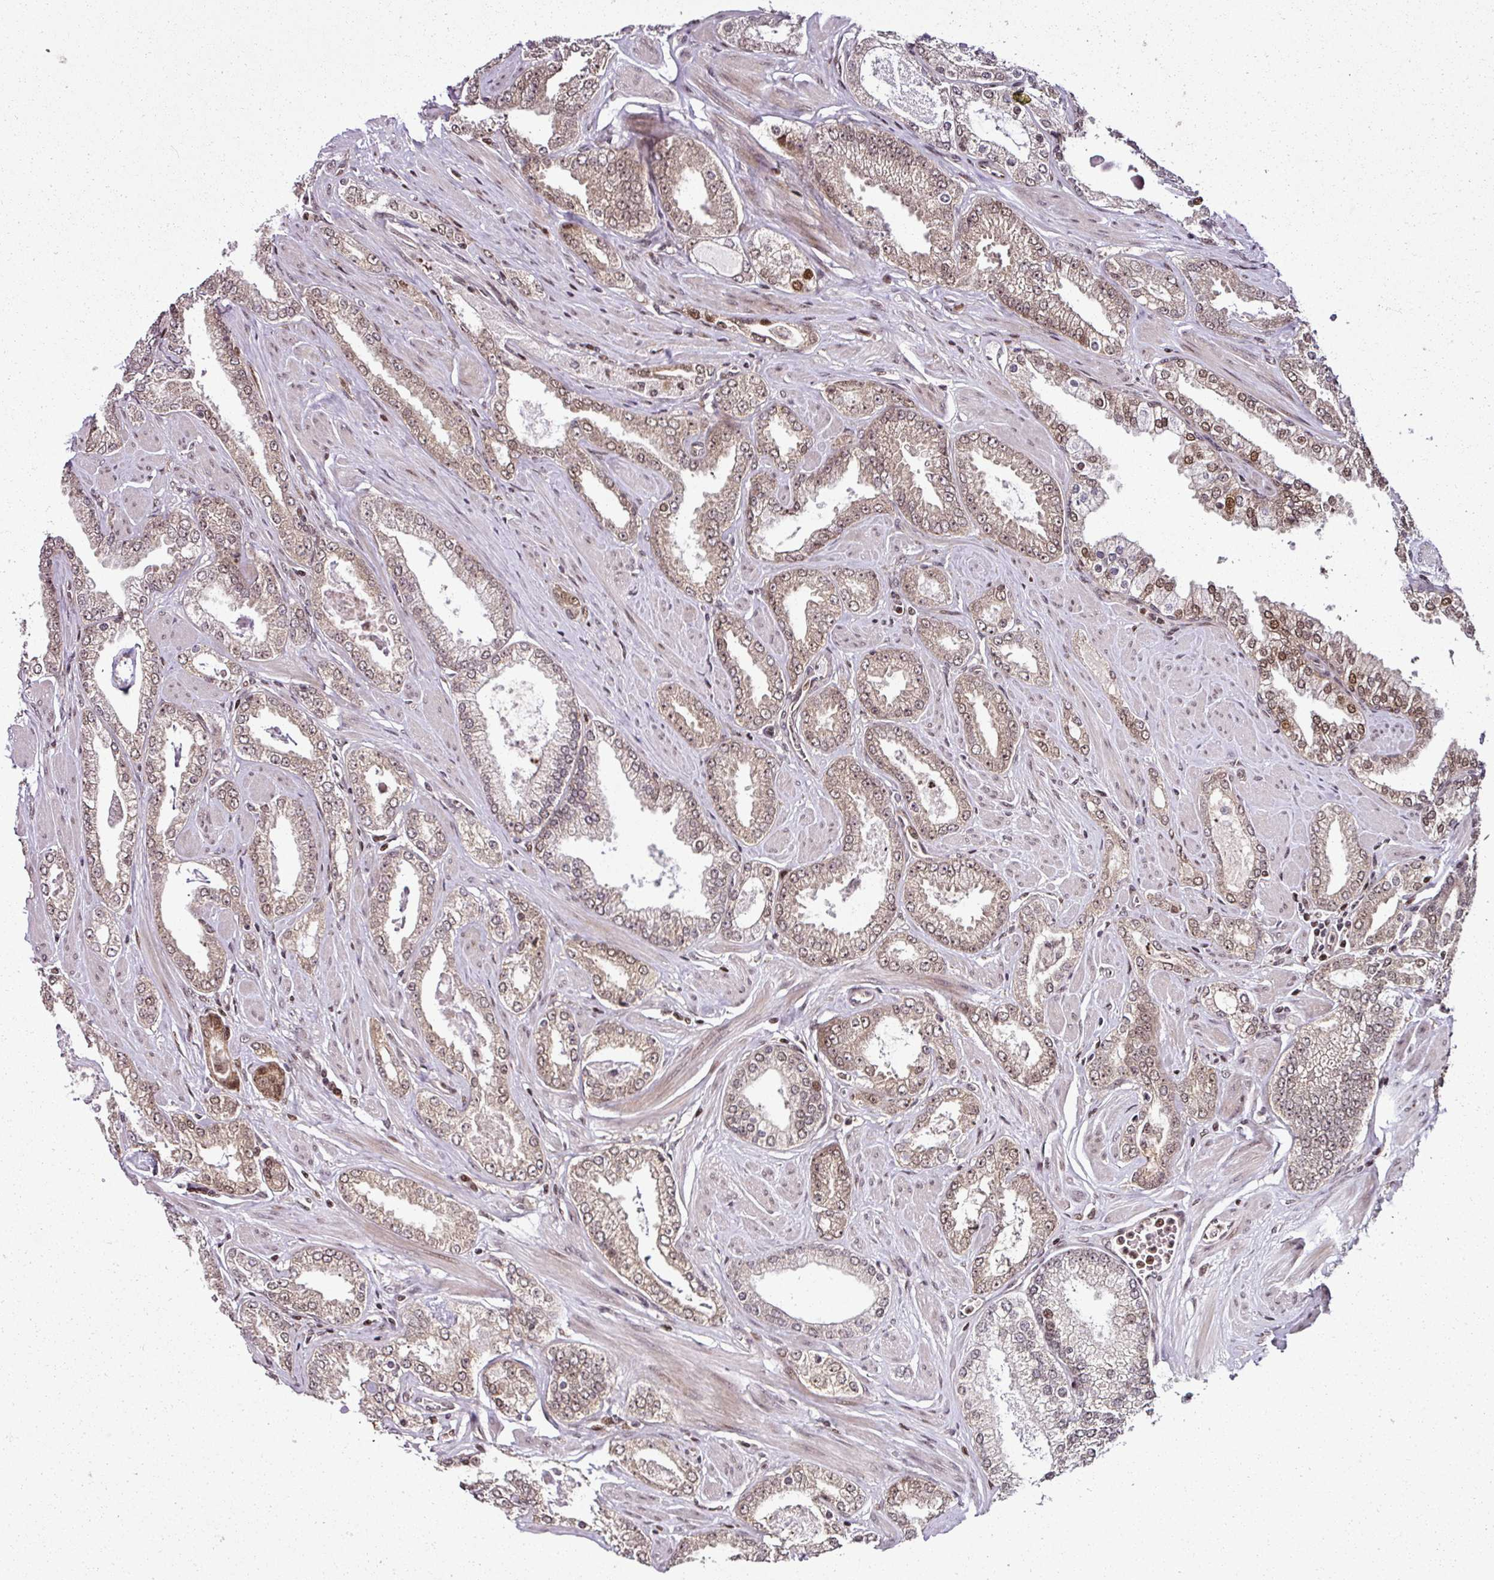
{"staining": {"intensity": "weak", "quantity": "25%-75%", "location": "nuclear"}, "tissue": "prostate cancer", "cell_type": "Tumor cells", "image_type": "cancer", "snomed": [{"axis": "morphology", "description": "Adenocarcinoma, Low grade"}, {"axis": "topography", "description": "Prostate"}], "caption": "A low amount of weak nuclear staining is appreciated in approximately 25%-75% of tumor cells in prostate cancer (low-grade adenocarcinoma) tissue.", "gene": "COPRS", "patient": {"sex": "male", "age": 42}}